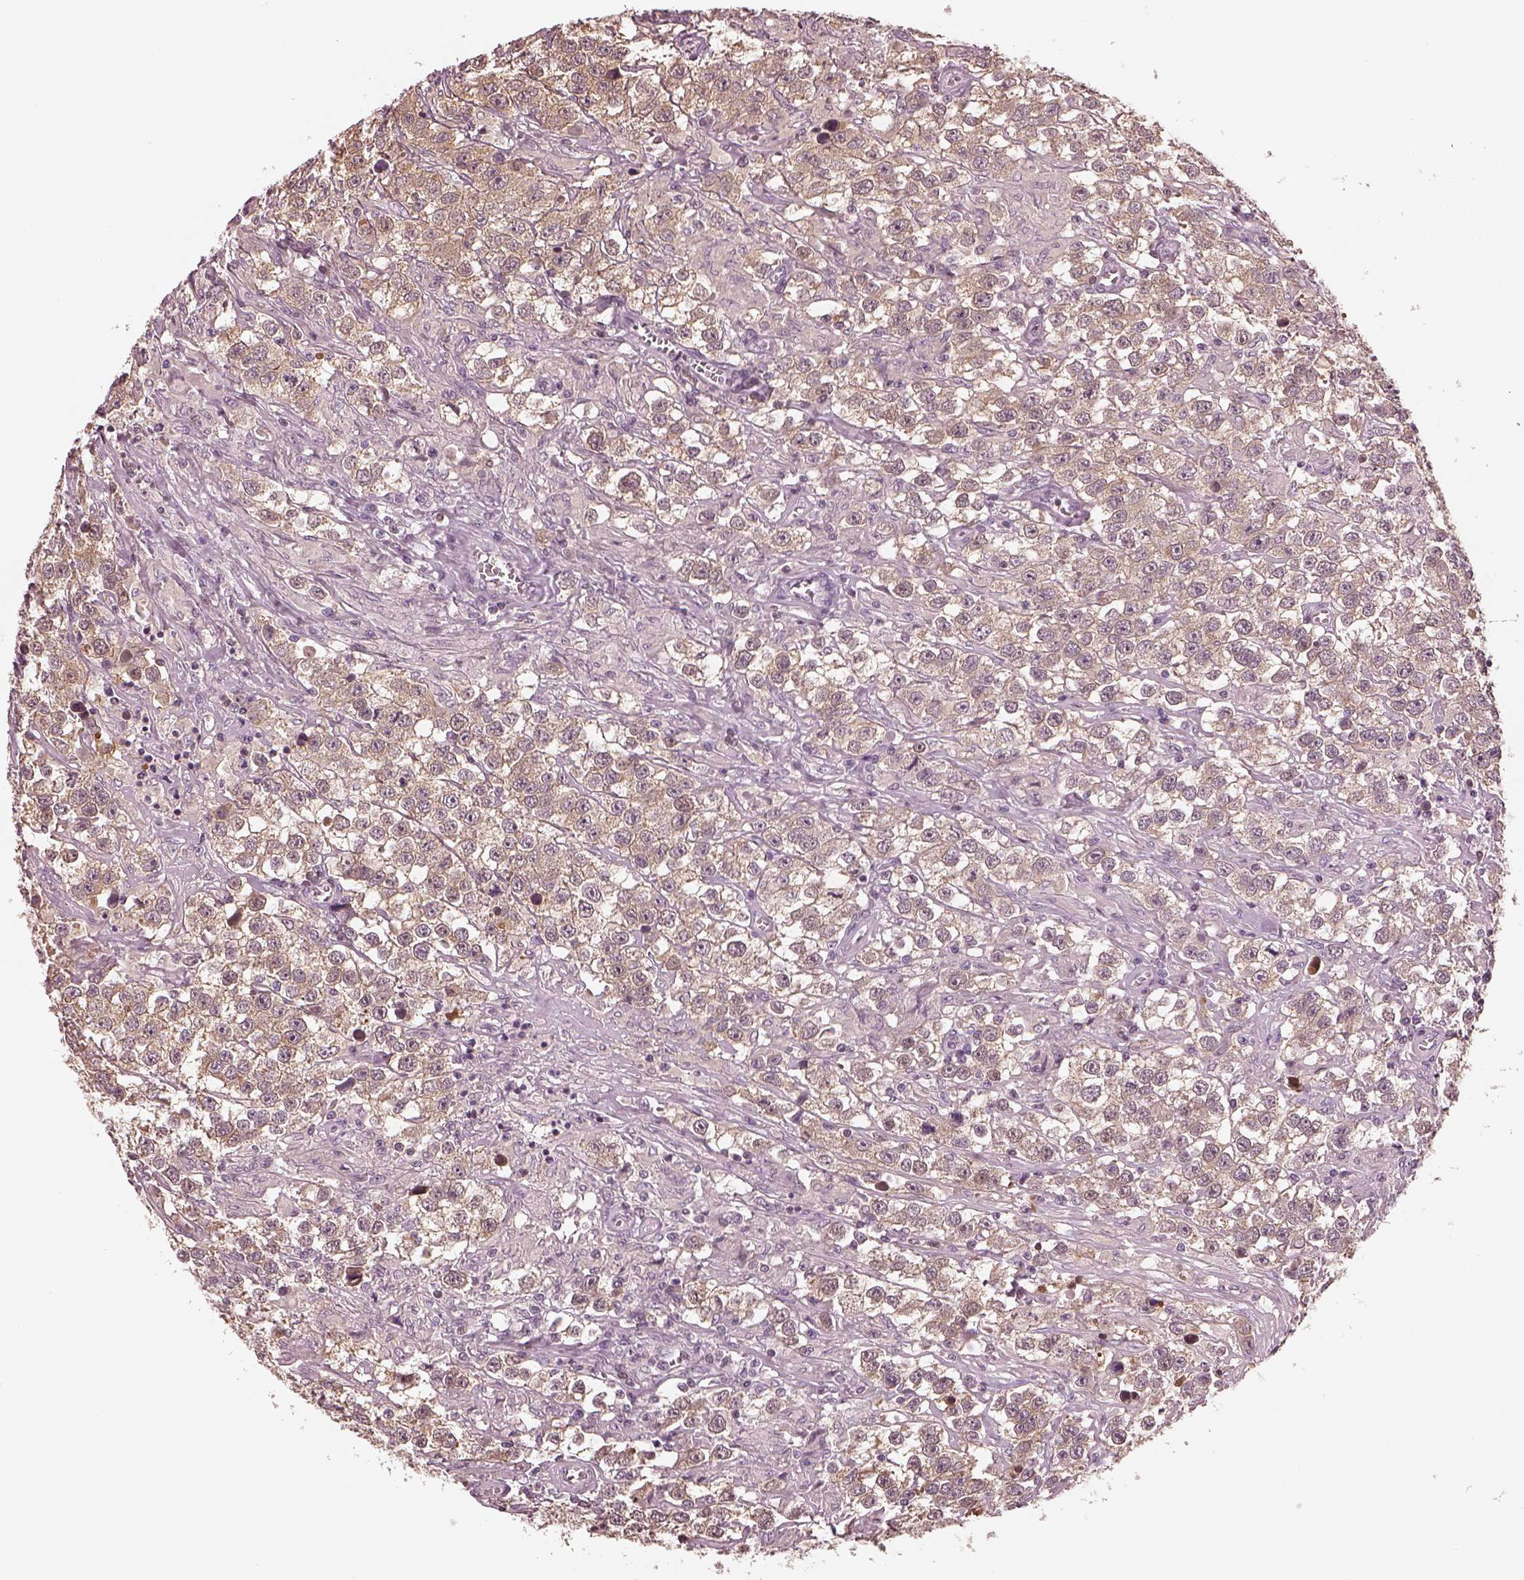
{"staining": {"intensity": "weak", "quantity": ">75%", "location": "cytoplasmic/membranous"}, "tissue": "testis cancer", "cell_type": "Tumor cells", "image_type": "cancer", "snomed": [{"axis": "morphology", "description": "Seminoma, NOS"}, {"axis": "topography", "description": "Testis"}], "caption": "Human seminoma (testis) stained with a protein marker reveals weak staining in tumor cells.", "gene": "EGR4", "patient": {"sex": "male", "age": 43}}